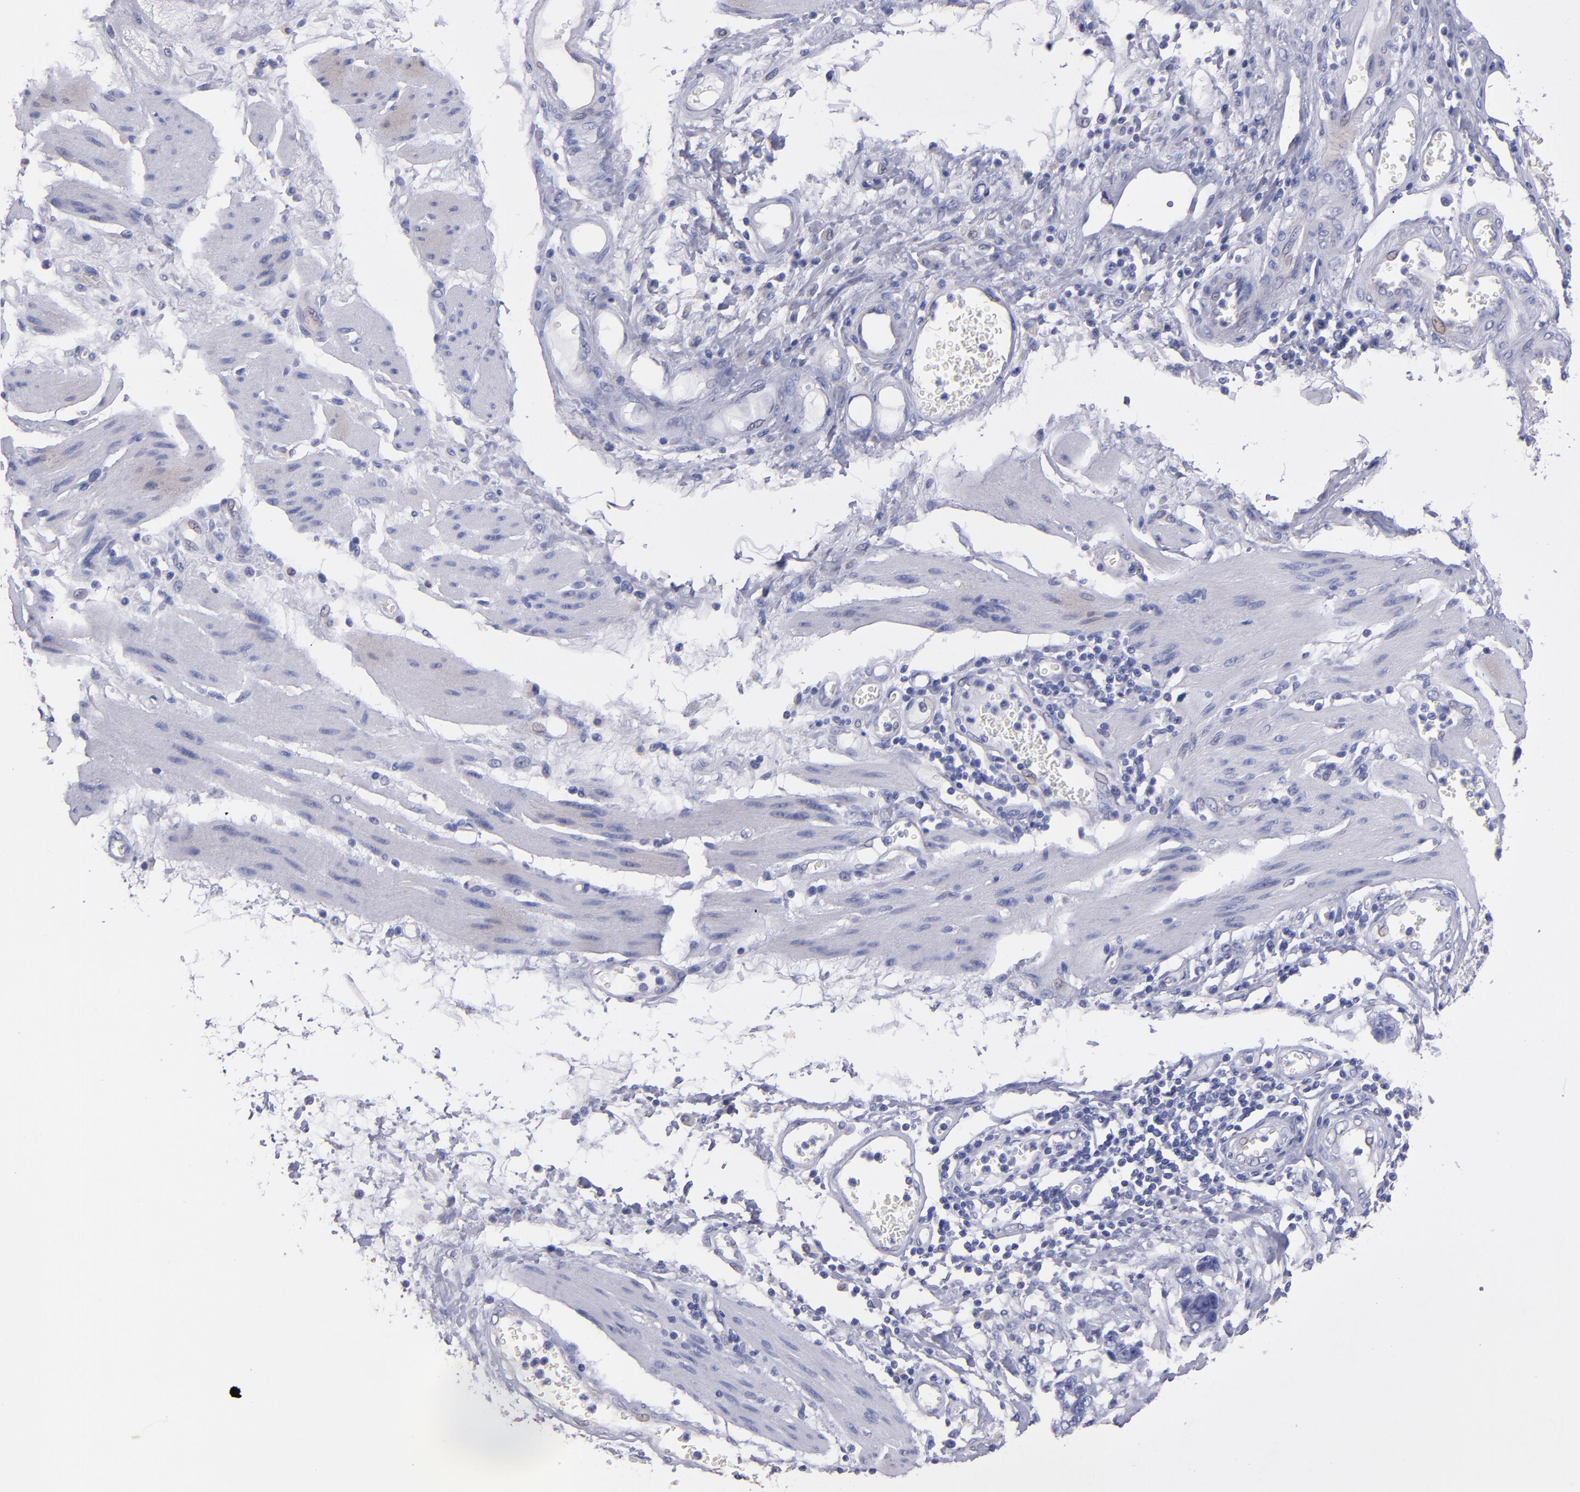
{"staining": {"intensity": "negative", "quantity": "none", "location": "none"}, "tissue": "stomach cancer", "cell_type": "Tumor cells", "image_type": "cancer", "snomed": [{"axis": "morphology", "description": "Adenocarcinoma, NOS"}, {"axis": "topography", "description": "Pancreas"}, {"axis": "topography", "description": "Stomach, upper"}], "caption": "Tumor cells show no significant positivity in stomach adenocarcinoma. (Brightfield microscopy of DAB (3,3'-diaminobenzidine) immunohistochemistry (IHC) at high magnification).", "gene": "TG", "patient": {"sex": "male", "age": 77}}